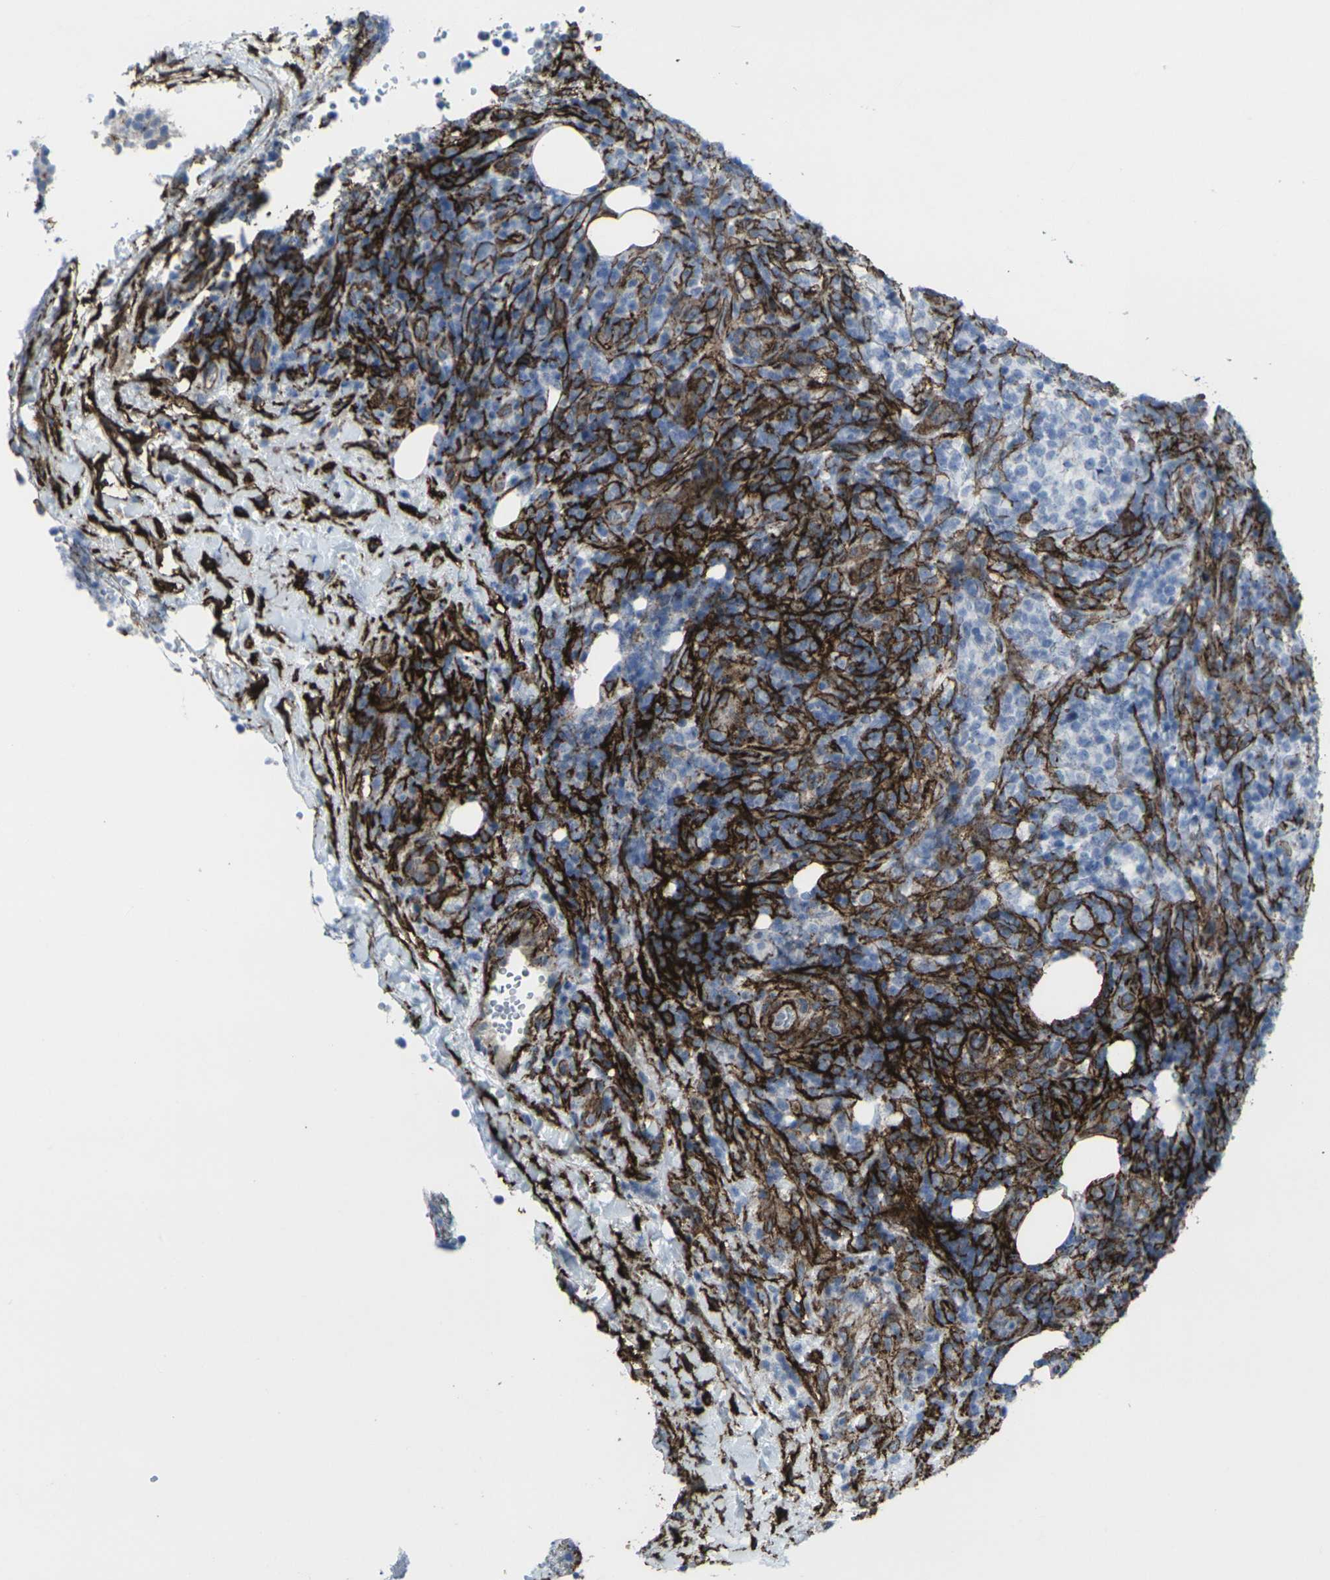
{"staining": {"intensity": "negative", "quantity": "none", "location": "none"}, "tissue": "lymphoma", "cell_type": "Tumor cells", "image_type": "cancer", "snomed": [{"axis": "morphology", "description": "Malignant lymphoma, non-Hodgkin's type, High grade"}, {"axis": "topography", "description": "Lymph node"}], "caption": "A micrograph of lymphoma stained for a protein reveals no brown staining in tumor cells.", "gene": "CDH11", "patient": {"sex": "female", "age": 76}}